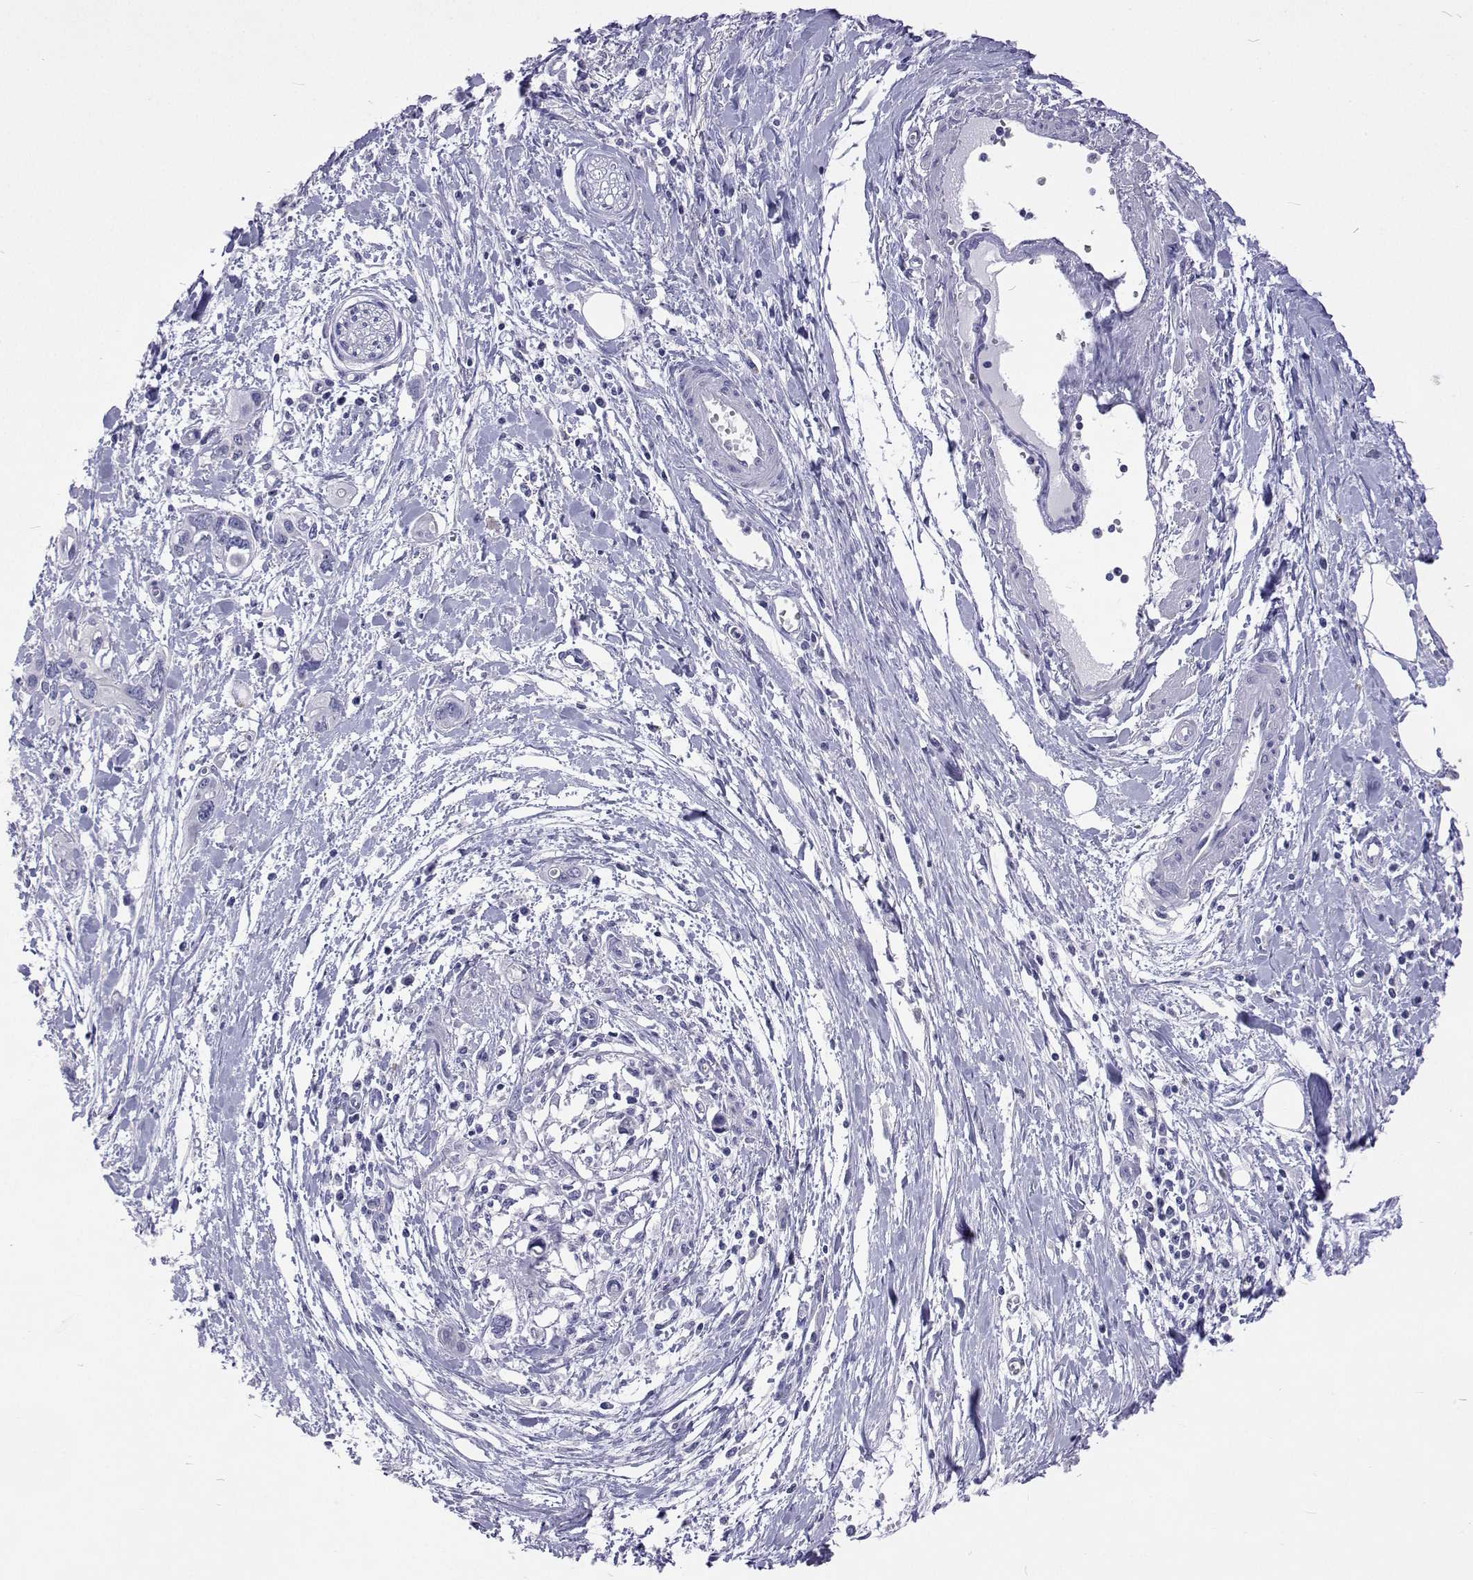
{"staining": {"intensity": "negative", "quantity": "none", "location": "none"}, "tissue": "pancreatic cancer", "cell_type": "Tumor cells", "image_type": "cancer", "snomed": [{"axis": "morphology", "description": "Adenocarcinoma, NOS"}, {"axis": "topography", "description": "Pancreas"}], "caption": "A histopathology image of human adenocarcinoma (pancreatic) is negative for staining in tumor cells. (Stains: DAB IHC with hematoxylin counter stain, Microscopy: brightfield microscopy at high magnification).", "gene": "UMODL1", "patient": {"sex": "male", "age": 60}}